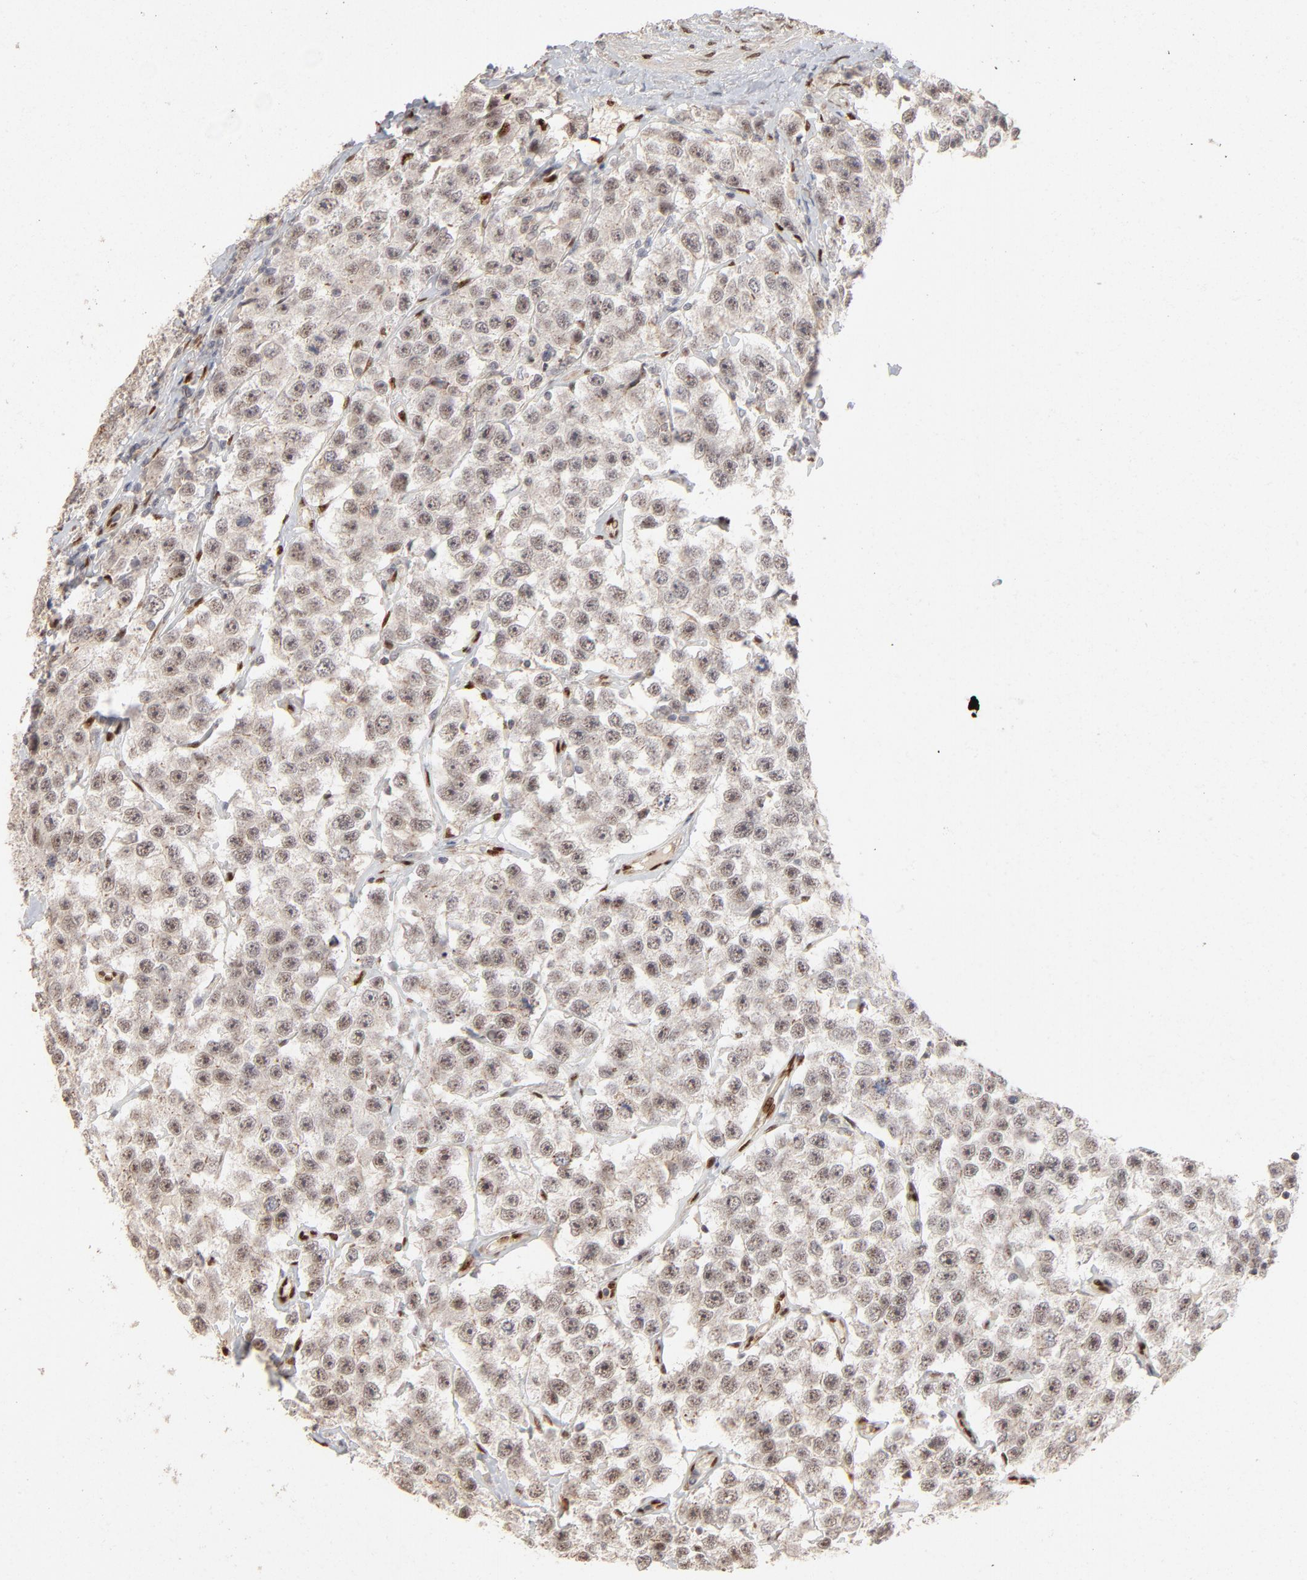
{"staining": {"intensity": "weak", "quantity": "25%-75%", "location": "nuclear"}, "tissue": "testis cancer", "cell_type": "Tumor cells", "image_type": "cancer", "snomed": [{"axis": "morphology", "description": "Seminoma, NOS"}, {"axis": "topography", "description": "Testis"}], "caption": "Immunohistochemistry (DAB) staining of human seminoma (testis) demonstrates weak nuclear protein staining in approximately 25%-75% of tumor cells. Nuclei are stained in blue.", "gene": "NFIB", "patient": {"sex": "male", "age": 52}}